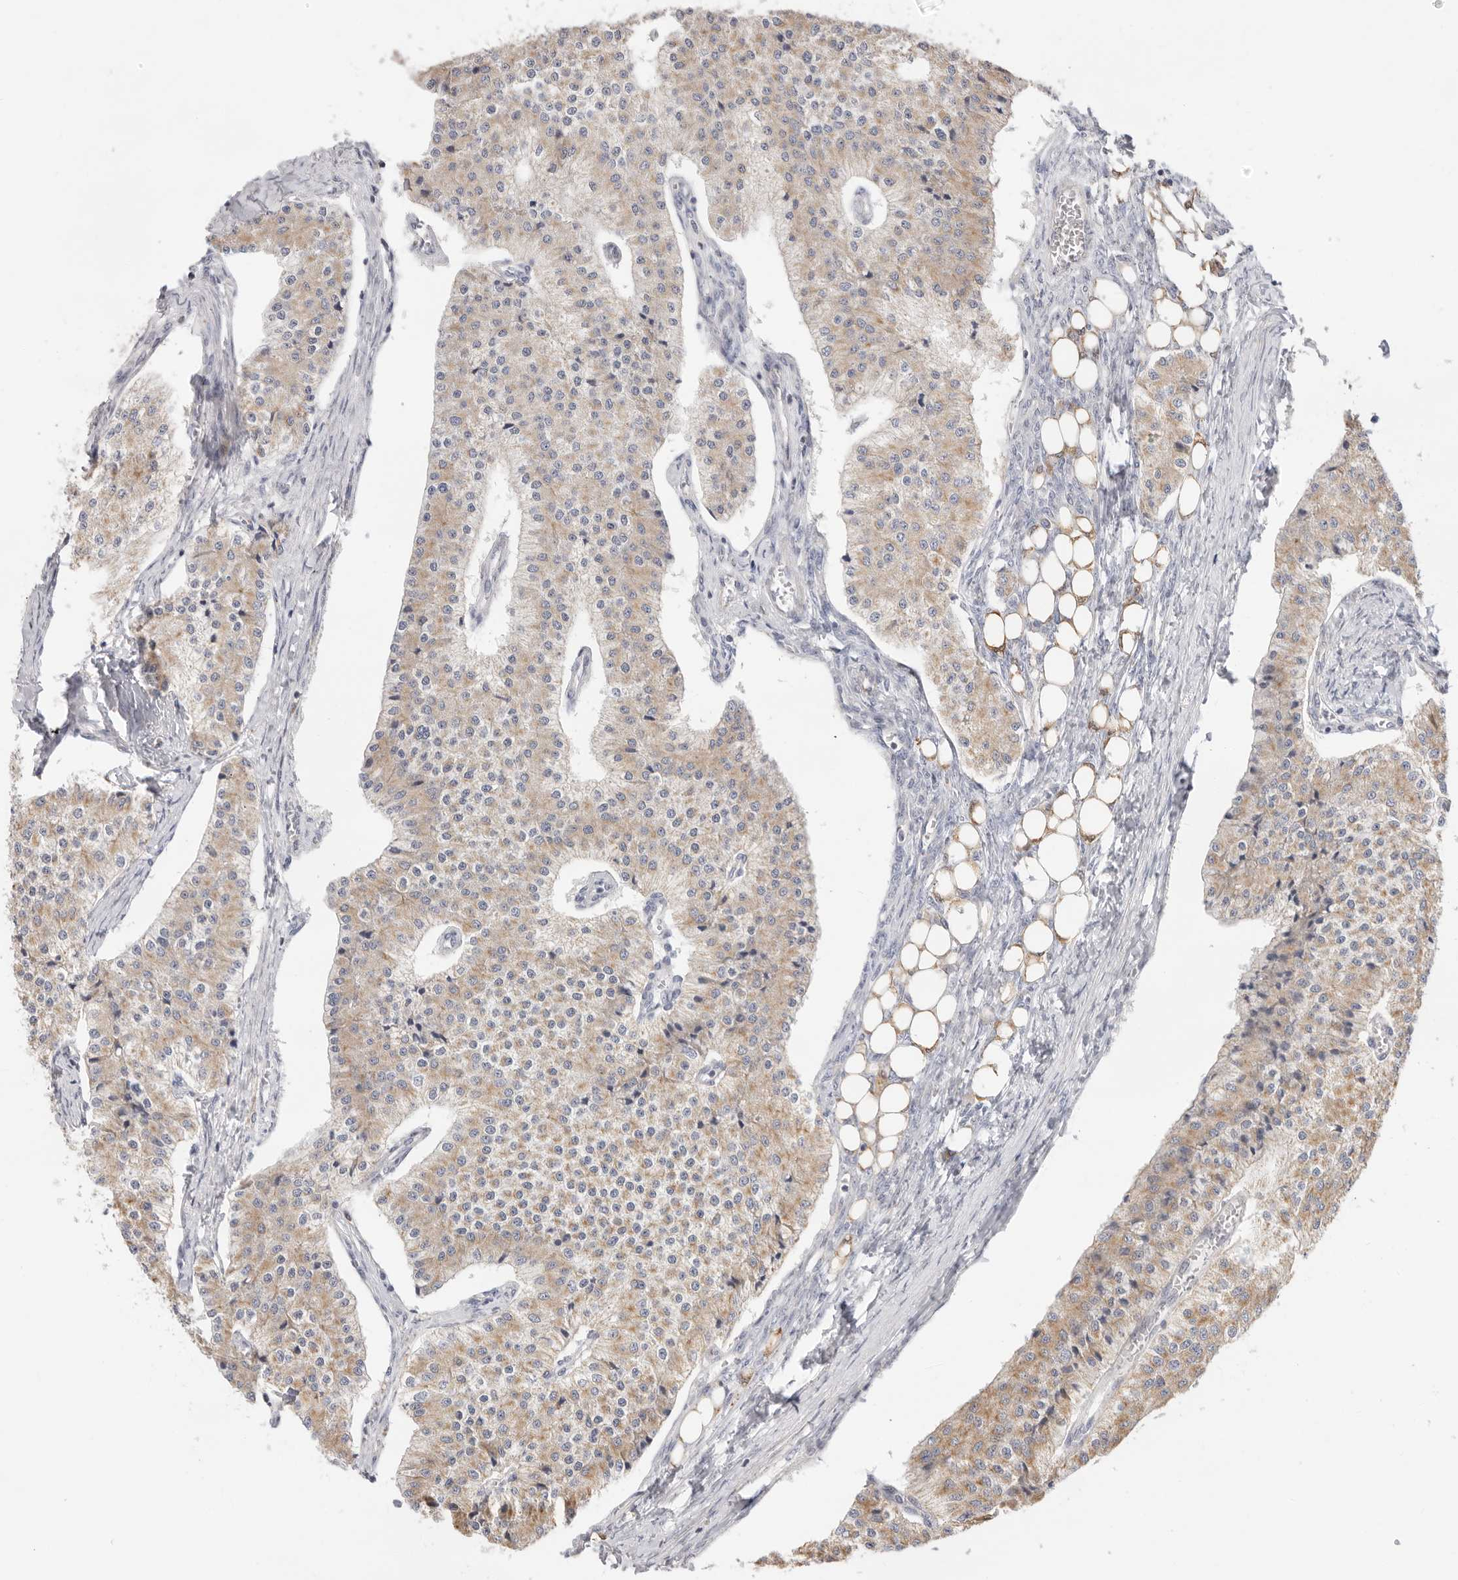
{"staining": {"intensity": "moderate", "quantity": ">75%", "location": "cytoplasmic/membranous"}, "tissue": "carcinoid", "cell_type": "Tumor cells", "image_type": "cancer", "snomed": [{"axis": "morphology", "description": "Carcinoid, malignant, NOS"}, {"axis": "topography", "description": "Colon"}], "caption": "A brown stain labels moderate cytoplasmic/membranous expression of a protein in carcinoid tumor cells.", "gene": "USH1C", "patient": {"sex": "female", "age": 52}}